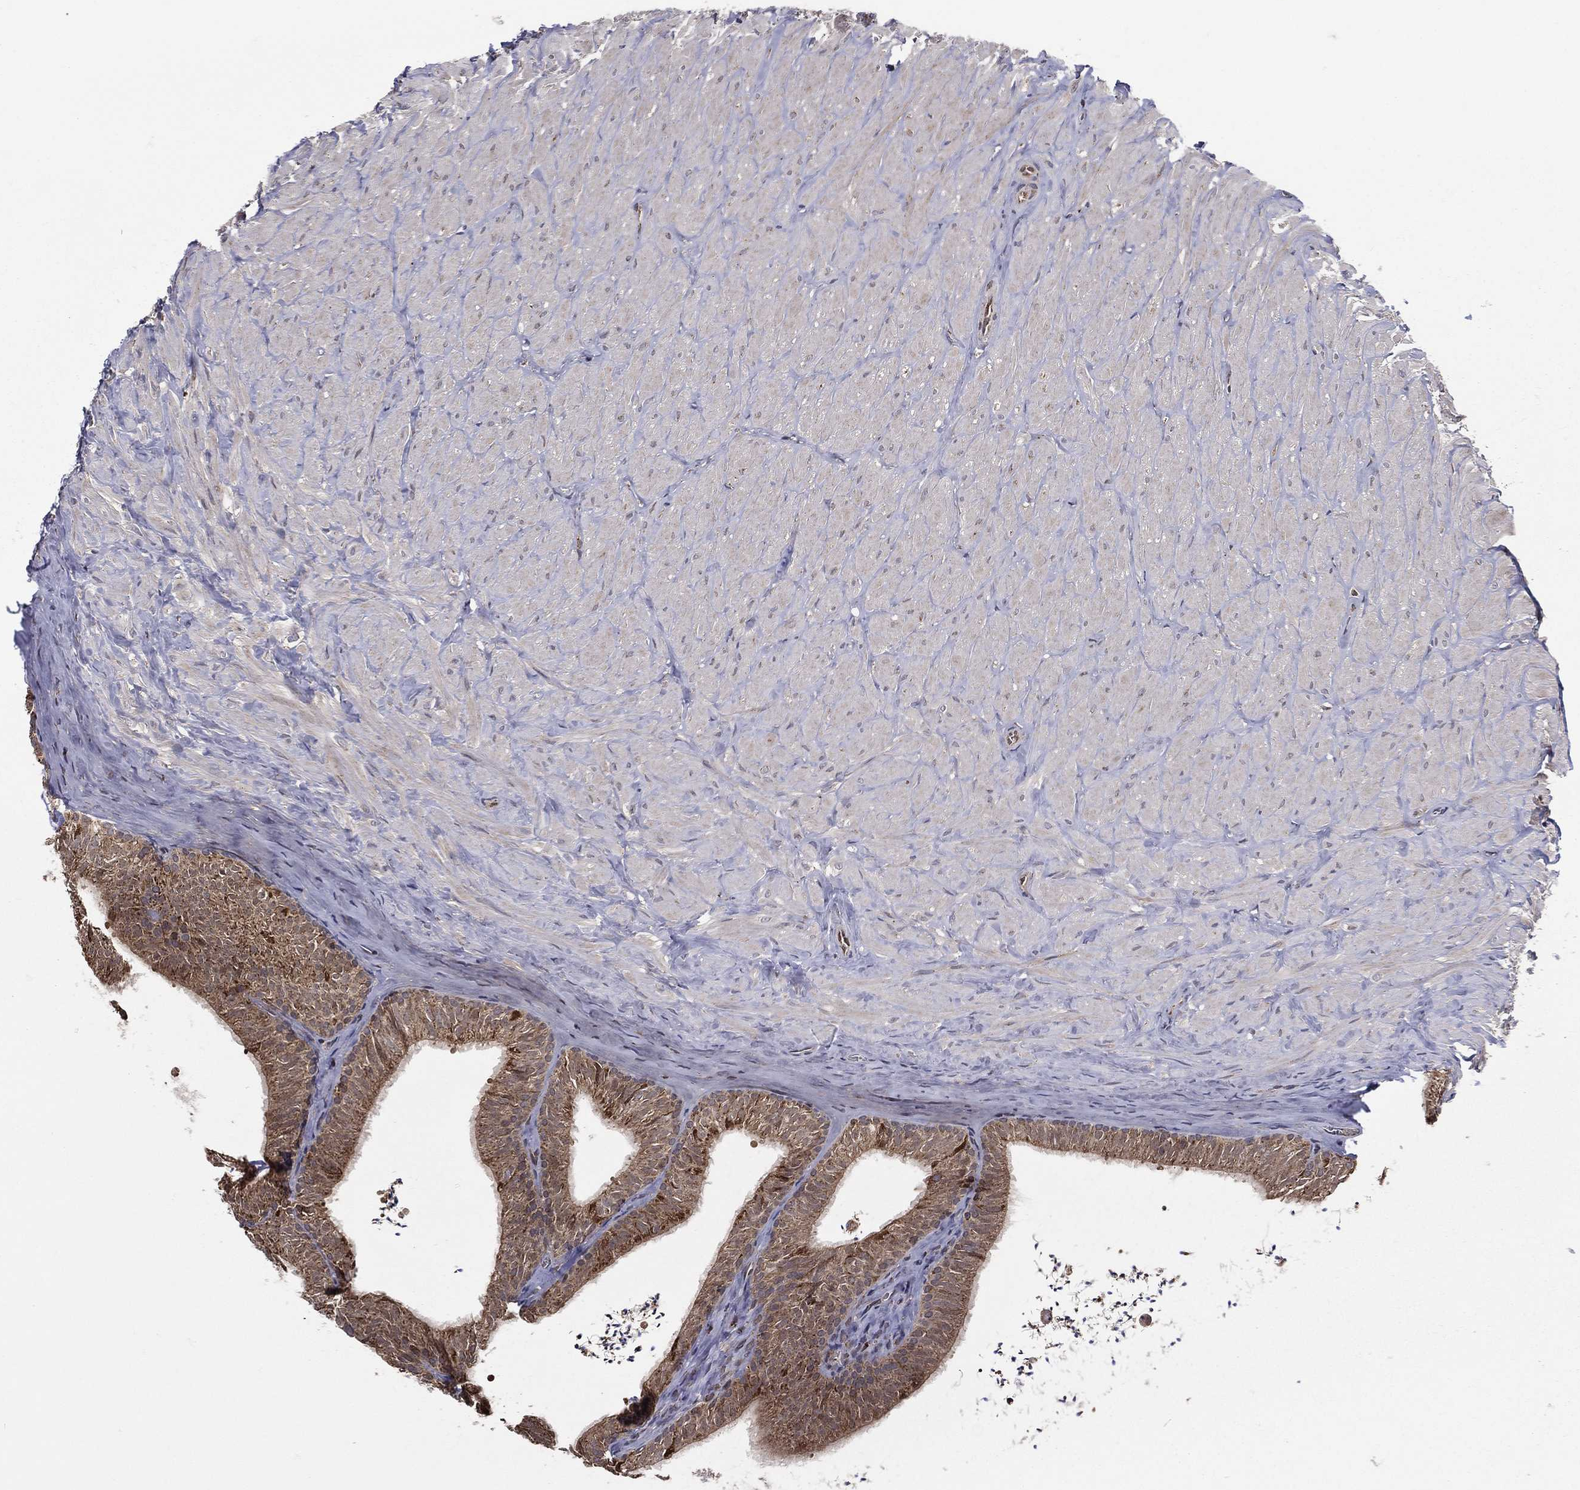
{"staining": {"intensity": "moderate", "quantity": ">75%", "location": "cytoplasmic/membranous"}, "tissue": "epididymis", "cell_type": "Glandular cells", "image_type": "normal", "snomed": [{"axis": "morphology", "description": "Normal tissue, NOS"}, {"axis": "topography", "description": "Epididymis"}], "caption": "Immunohistochemical staining of unremarkable human epididymis shows medium levels of moderate cytoplasmic/membranous positivity in approximately >75% of glandular cells.", "gene": "ENSG00000288684", "patient": {"sex": "male", "age": 32}}